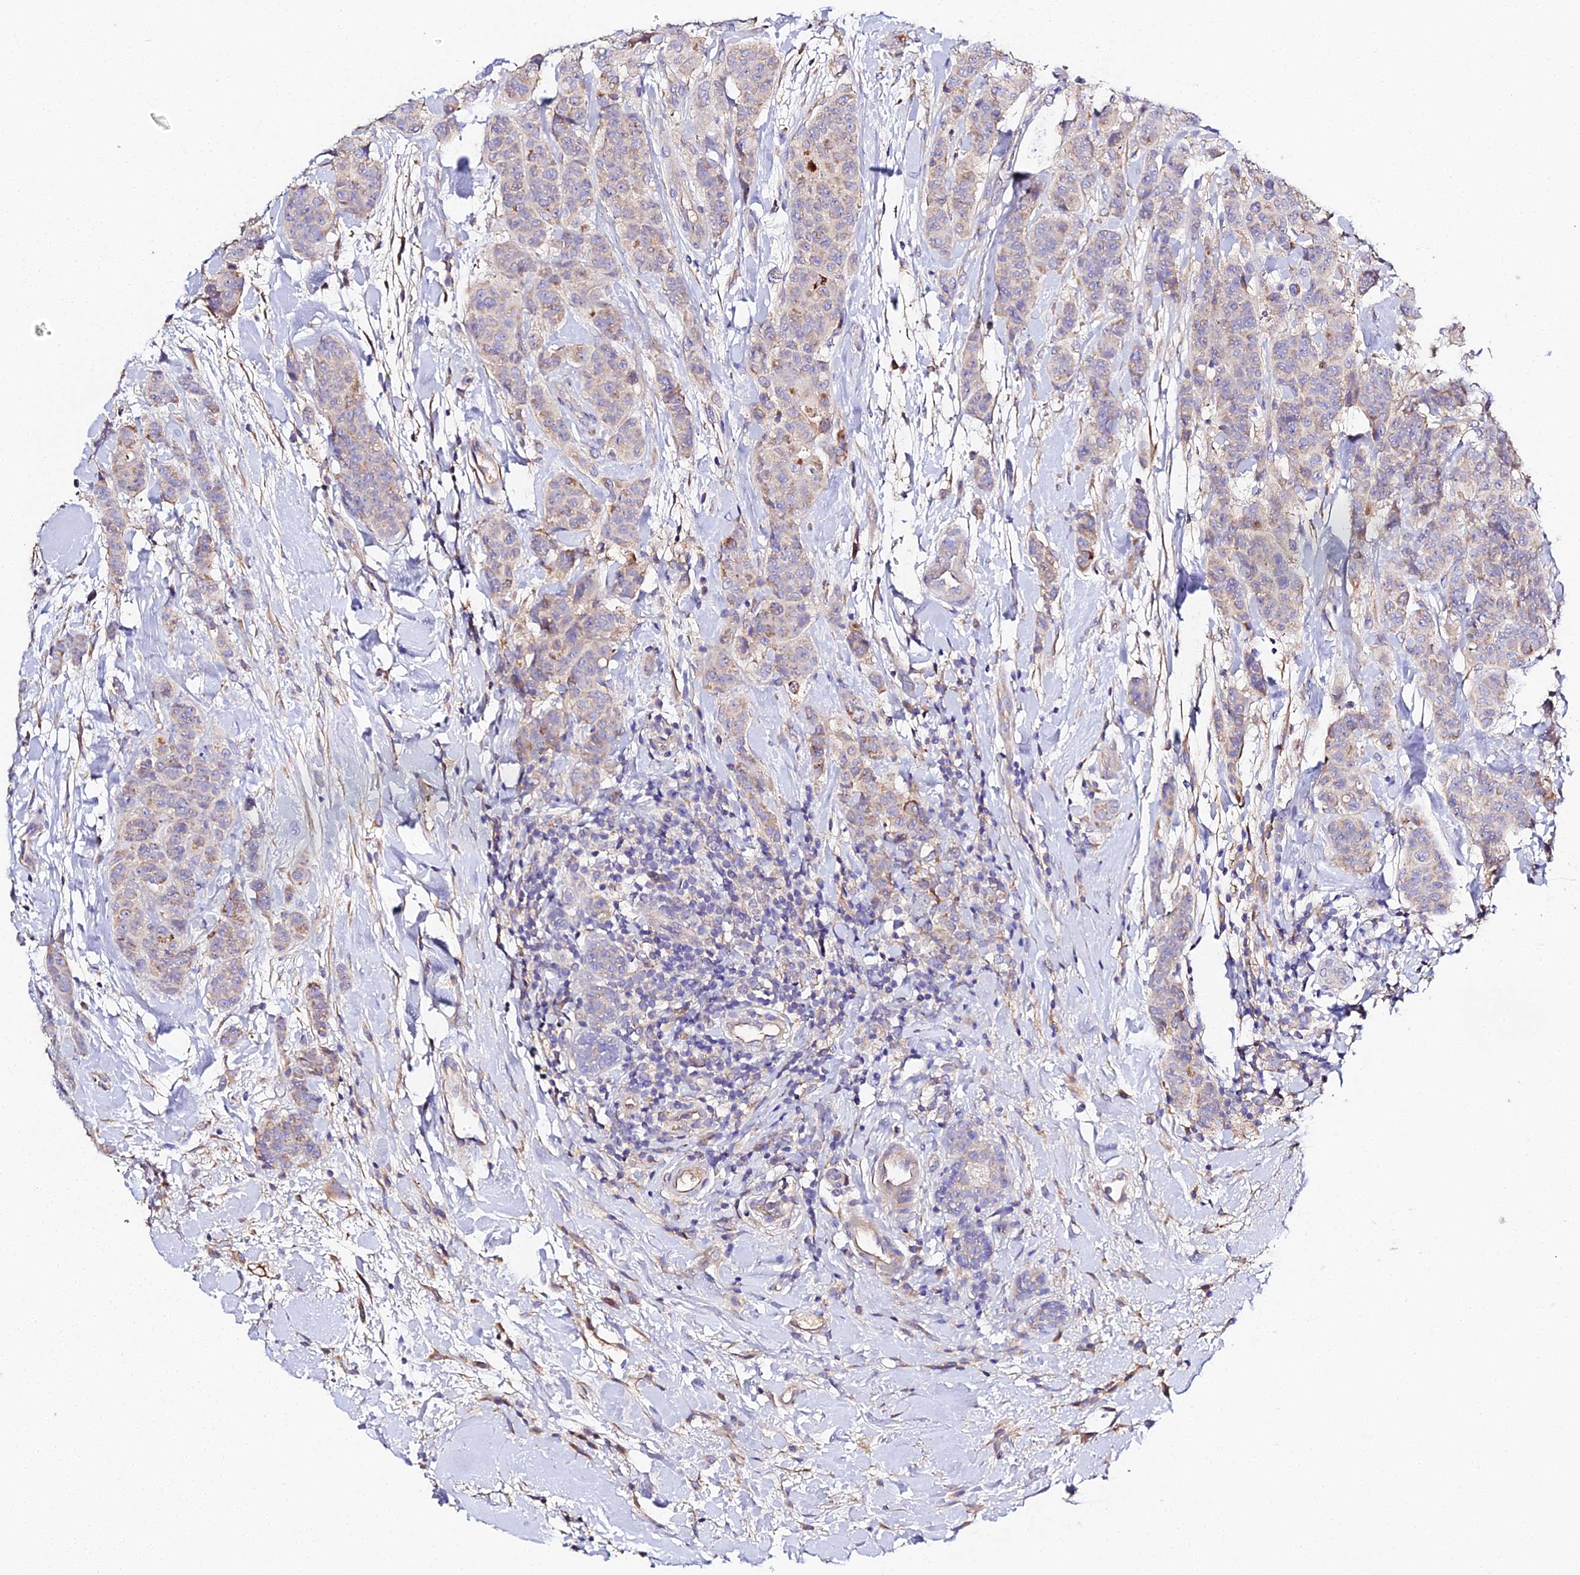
{"staining": {"intensity": "moderate", "quantity": "<25%", "location": "cytoplasmic/membranous"}, "tissue": "breast cancer", "cell_type": "Tumor cells", "image_type": "cancer", "snomed": [{"axis": "morphology", "description": "Duct carcinoma"}, {"axis": "topography", "description": "Breast"}], "caption": "An IHC image of tumor tissue is shown. Protein staining in brown highlights moderate cytoplasmic/membranous positivity in breast intraductal carcinoma within tumor cells.", "gene": "SCX", "patient": {"sex": "female", "age": 40}}